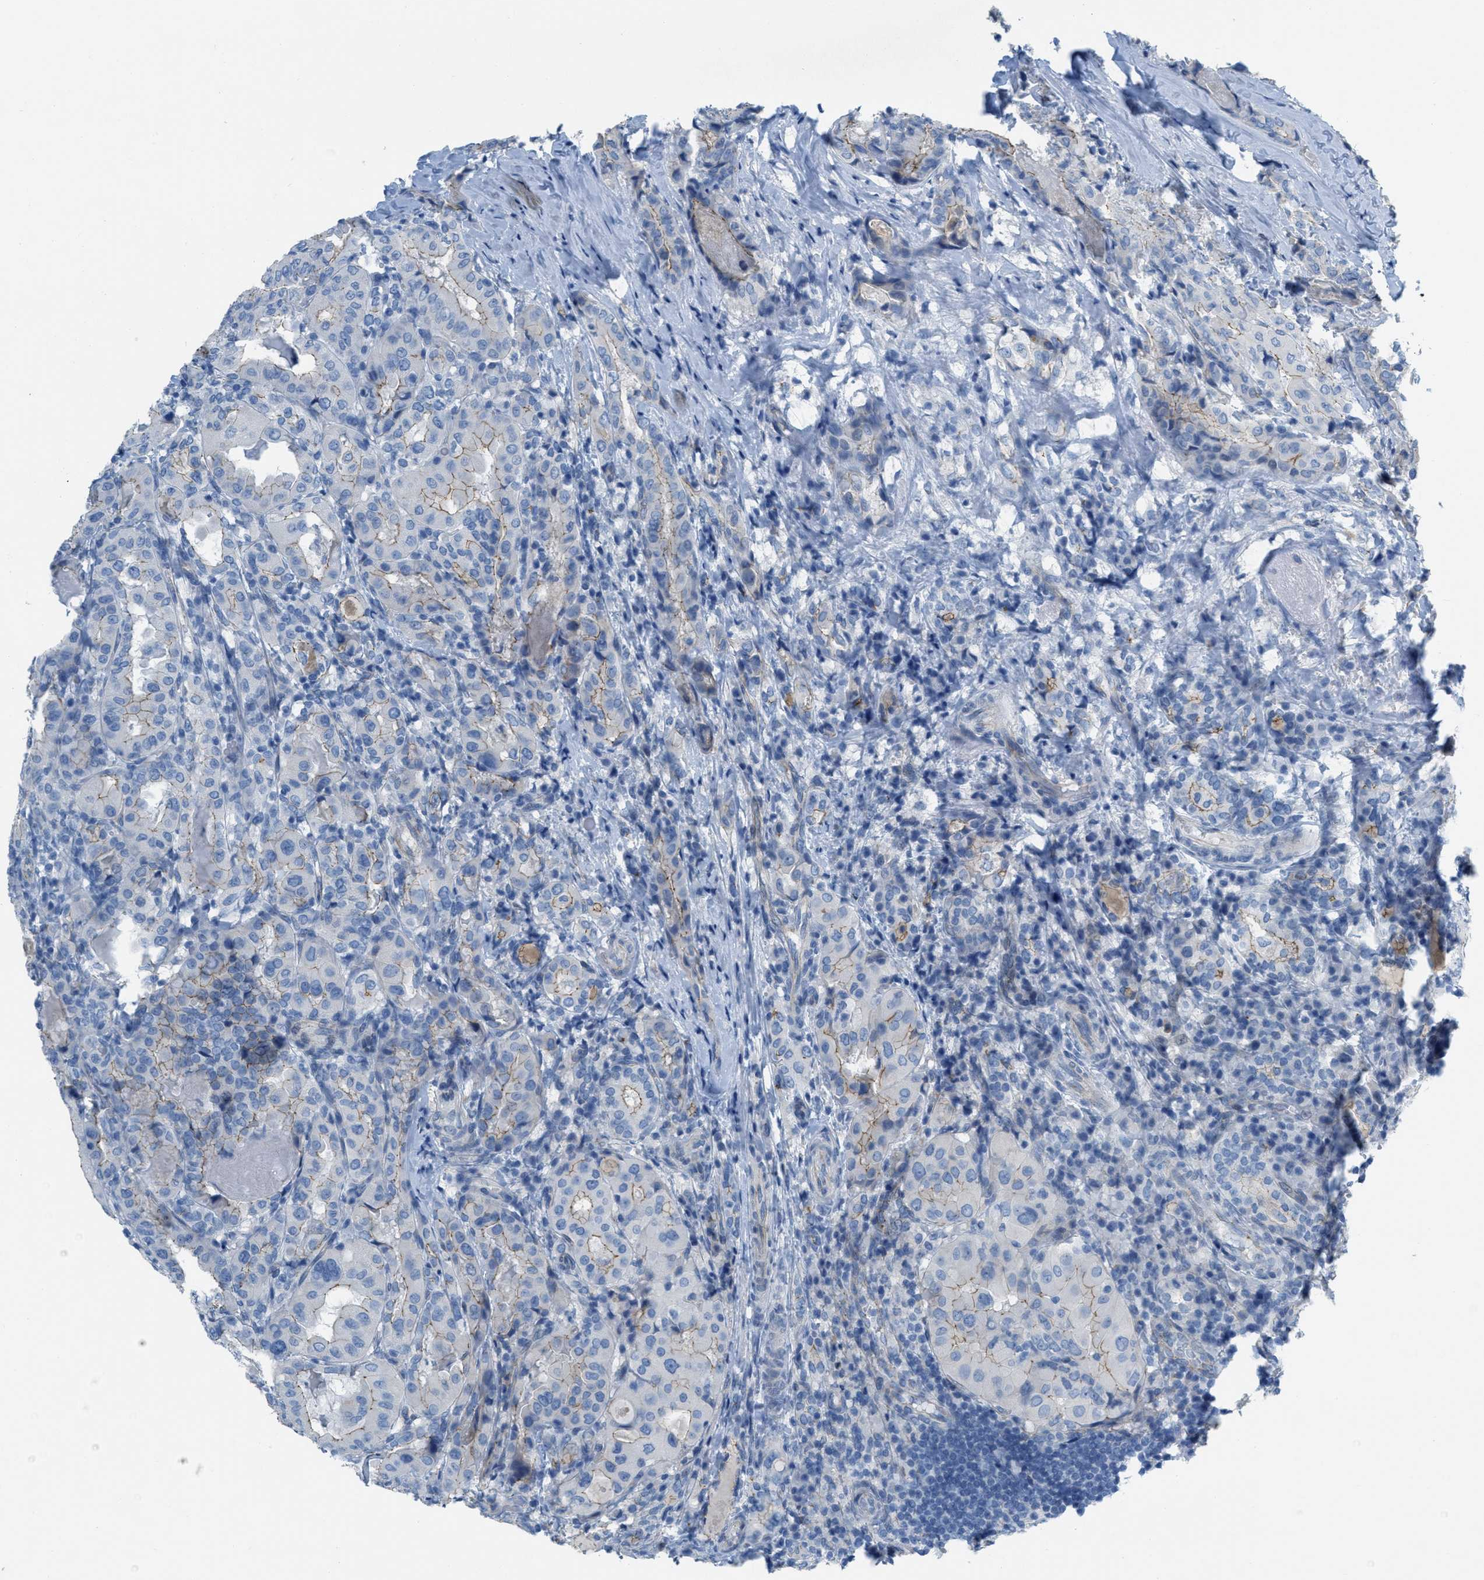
{"staining": {"intensity": "weak", "quantity": "<25%", "location": "cytoplasmic/membranous"}, "tissue": "thyroid cancer", "cell_type": "Tumor cells", "image_type": "cancer", "snomed": [{"axis": "morphology", "description": "Papillary adenocarcinoma, NOS"}, {"axis": "topography", "description": "Thyroid gland"}], "caption": "IHC image of thyroid papillary adenocarcinoma stained for a protein (brown), which shows no expression in tumor cells.", "gene": "CRB3", "patient": {"sex": "female", "age": 42}}